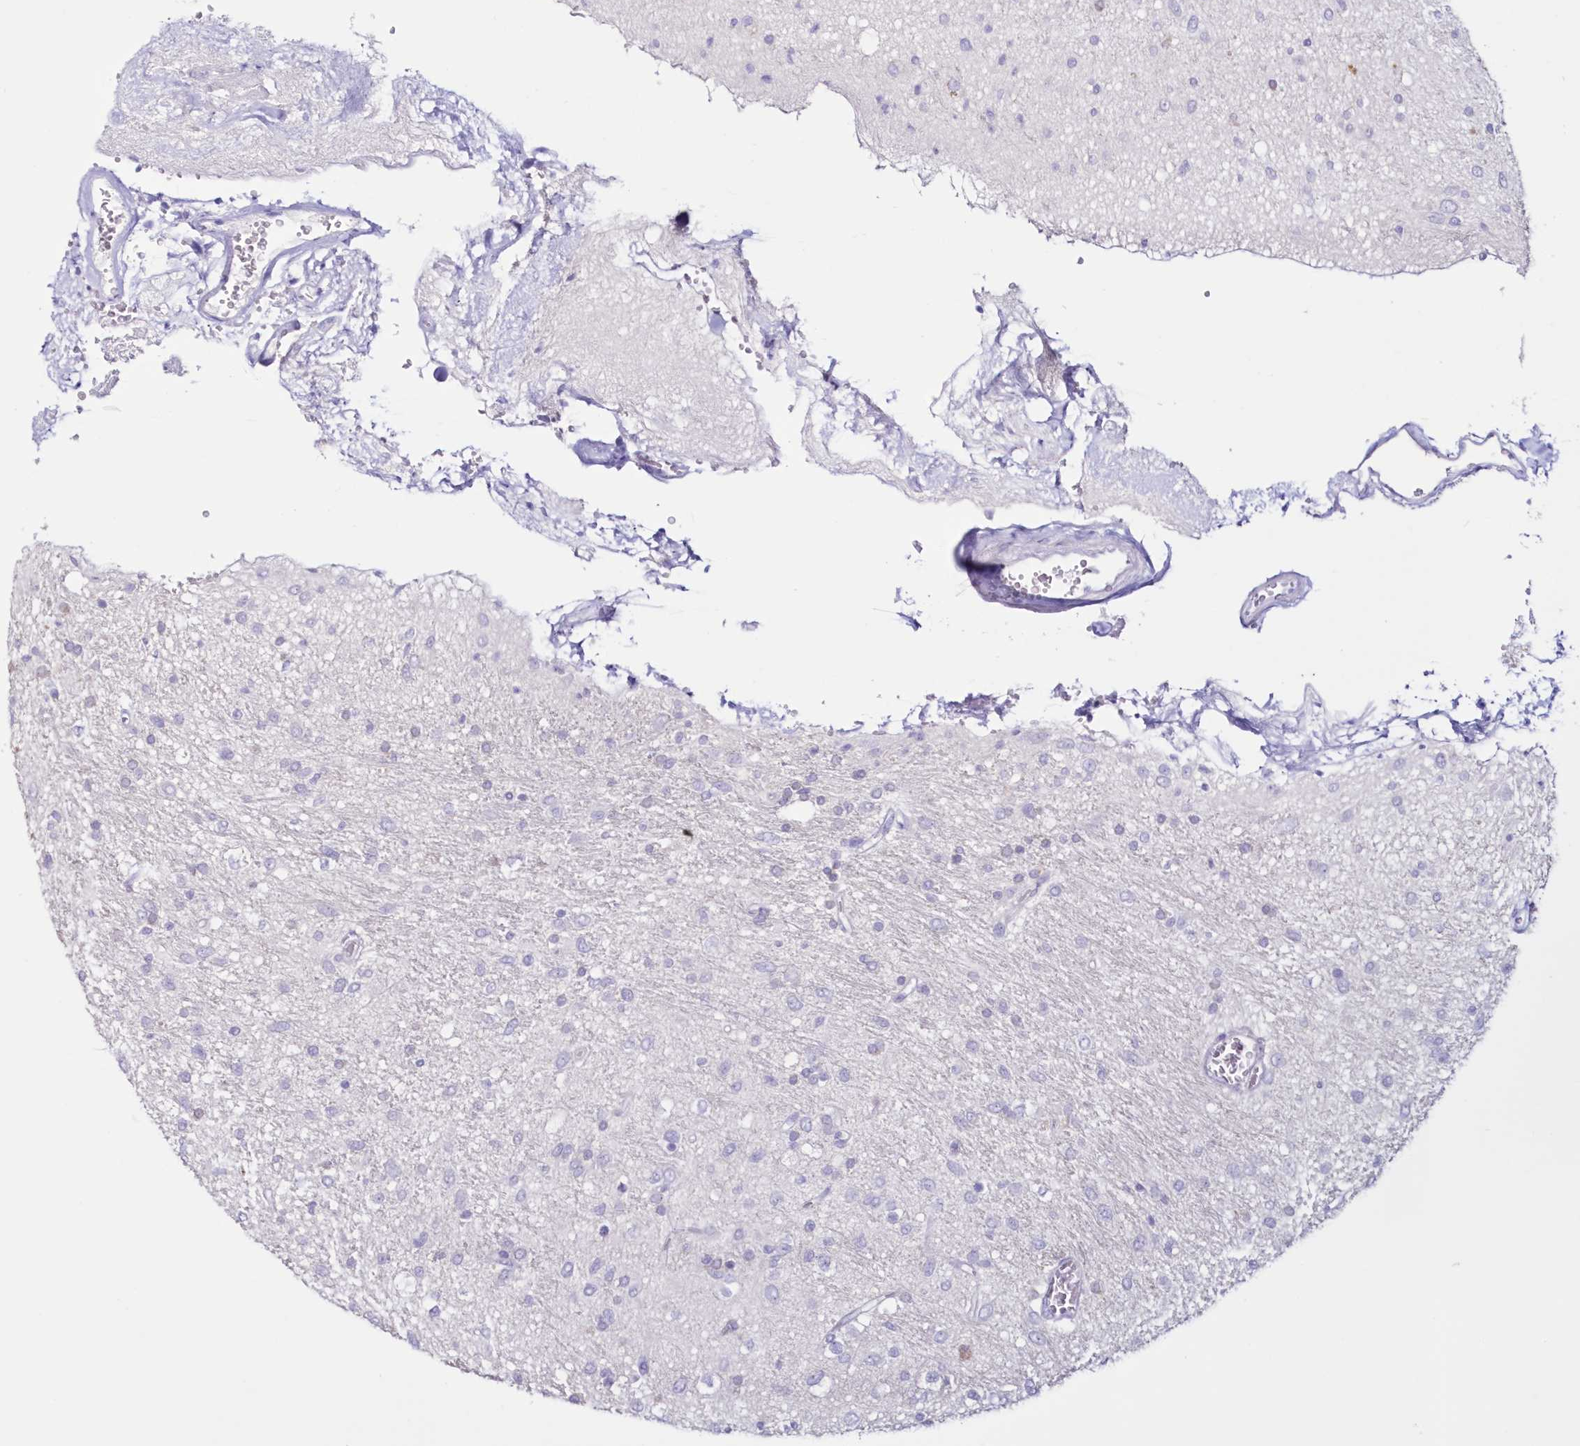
{"staining": {"intensity": "negative", "quantity": "none", "location": "none"}, "tissue": "glioma", "cell_type": "Tumor cells", "image_type": "cancer", "snomed": [{"axis": "morphology", "description": "Glioma, malignant, Low grade"}, {"axis": "topography", "description": "Brain"}], "caption": "Tumor cells show no significant staining in malignant glioma (low-grade). (Brightfield microscopy of DAB (3,3'-diaminobenzidine) immunohistochemistry (IHC) at high magnification).", "gene": "CYP3A4", "patient": {"sex": "male", "age": 77}}